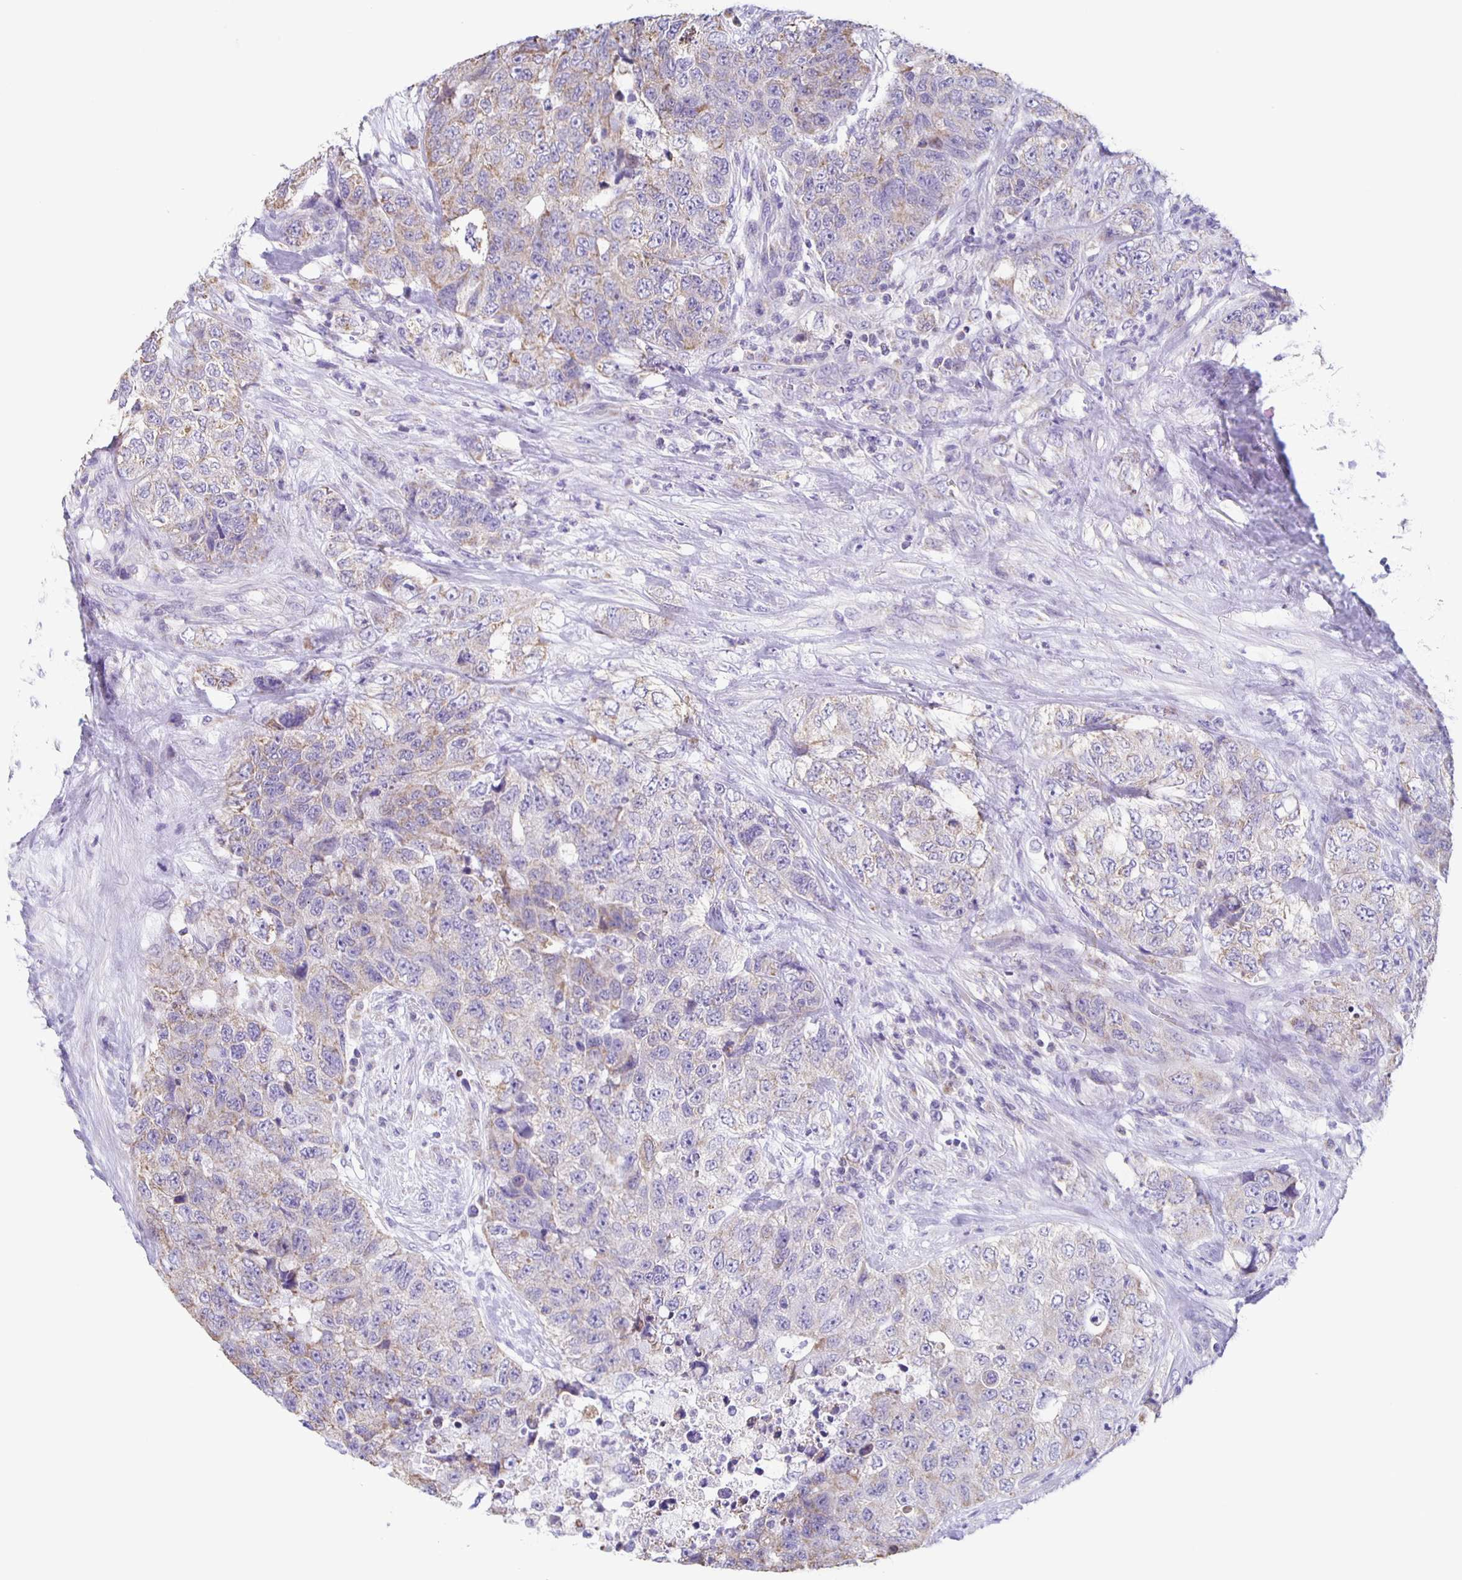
{"staining": {"intensity": "weak", "quantity": "25%-75%", "location": "cytoplasmic/membranous"}, "tissue": "urothelial cancer", "cell_type": "Tumor cells", "image_type": "cancer", "snomed": [{"axis": "morphology", "description": "Urothelial carcinoma, High grade"}, {"axis": "topography", "description": "Urinary bladder"}], "caption": "Brown immunohistochemical staining in human high-grade urothelial carcinoma shows weak cytoplasmic/membranous positivity in about 25%-75% of tumor cells. (DAB (3,3'-diaminobenzidine) IHC, brown staining for protein, blue staining for nuclei).", "gene": "TPPP", "patient": {"sex": "female", "age": 78}}